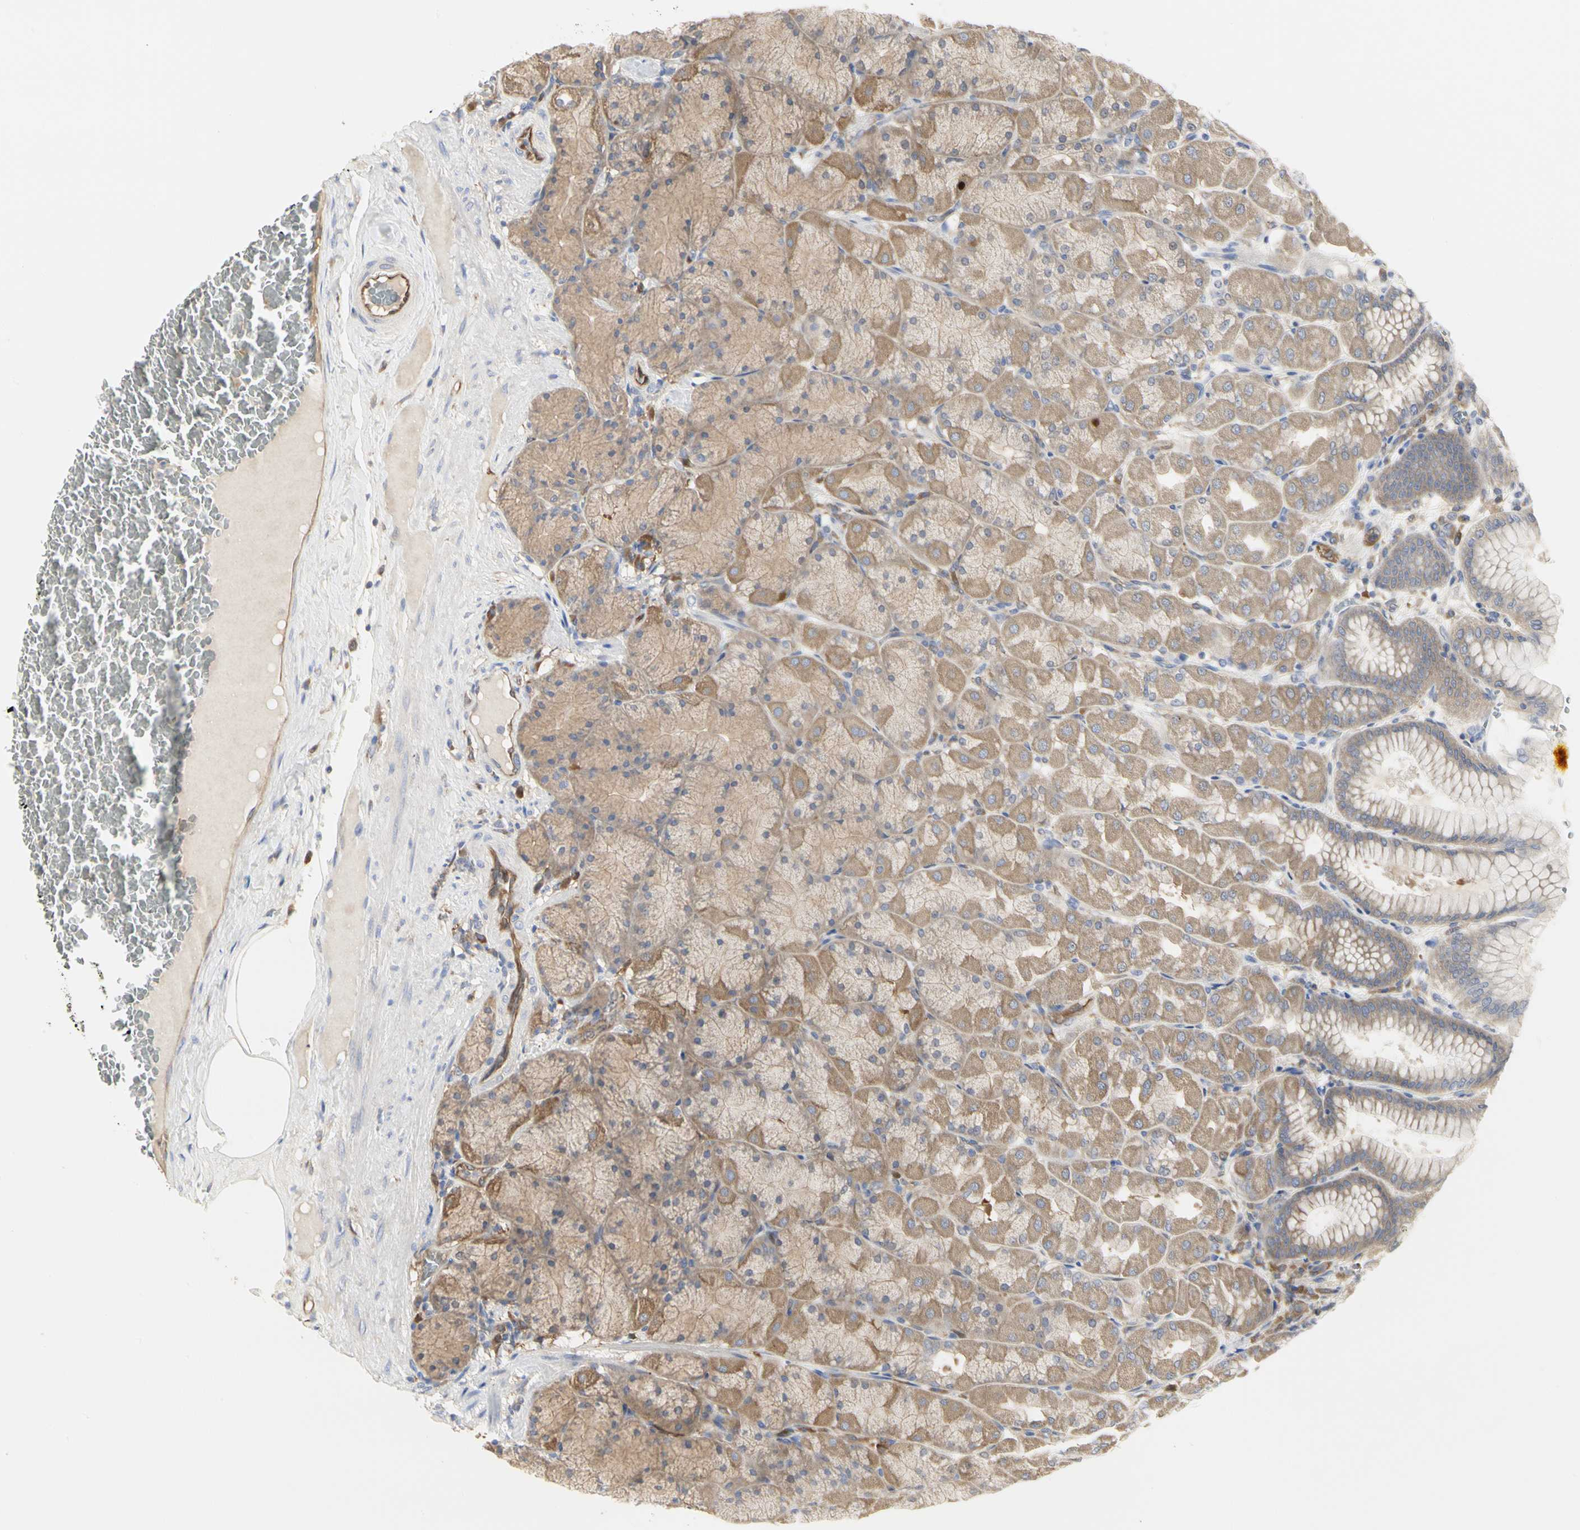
{"staining": {"intensity": "moderate", "quantity": ">75%", "location": "cytoplasmic/membranous"}, "tissue": "stomach", "cell_type": "Glandular cells", "image_type": "normal", "snomed": [{"axis": "morphology", "description": "Normal tissue, NOS"}, {"axis": "topography", "description": "Stomach, upper"}], "caption": "Protein staining of normal stomach demonstrates moderate cytoplasmic/membranous positivity in about >75% of glandular cells.", "gene": "C3orf52", "patient": {"sex": "female", "age": 56}}